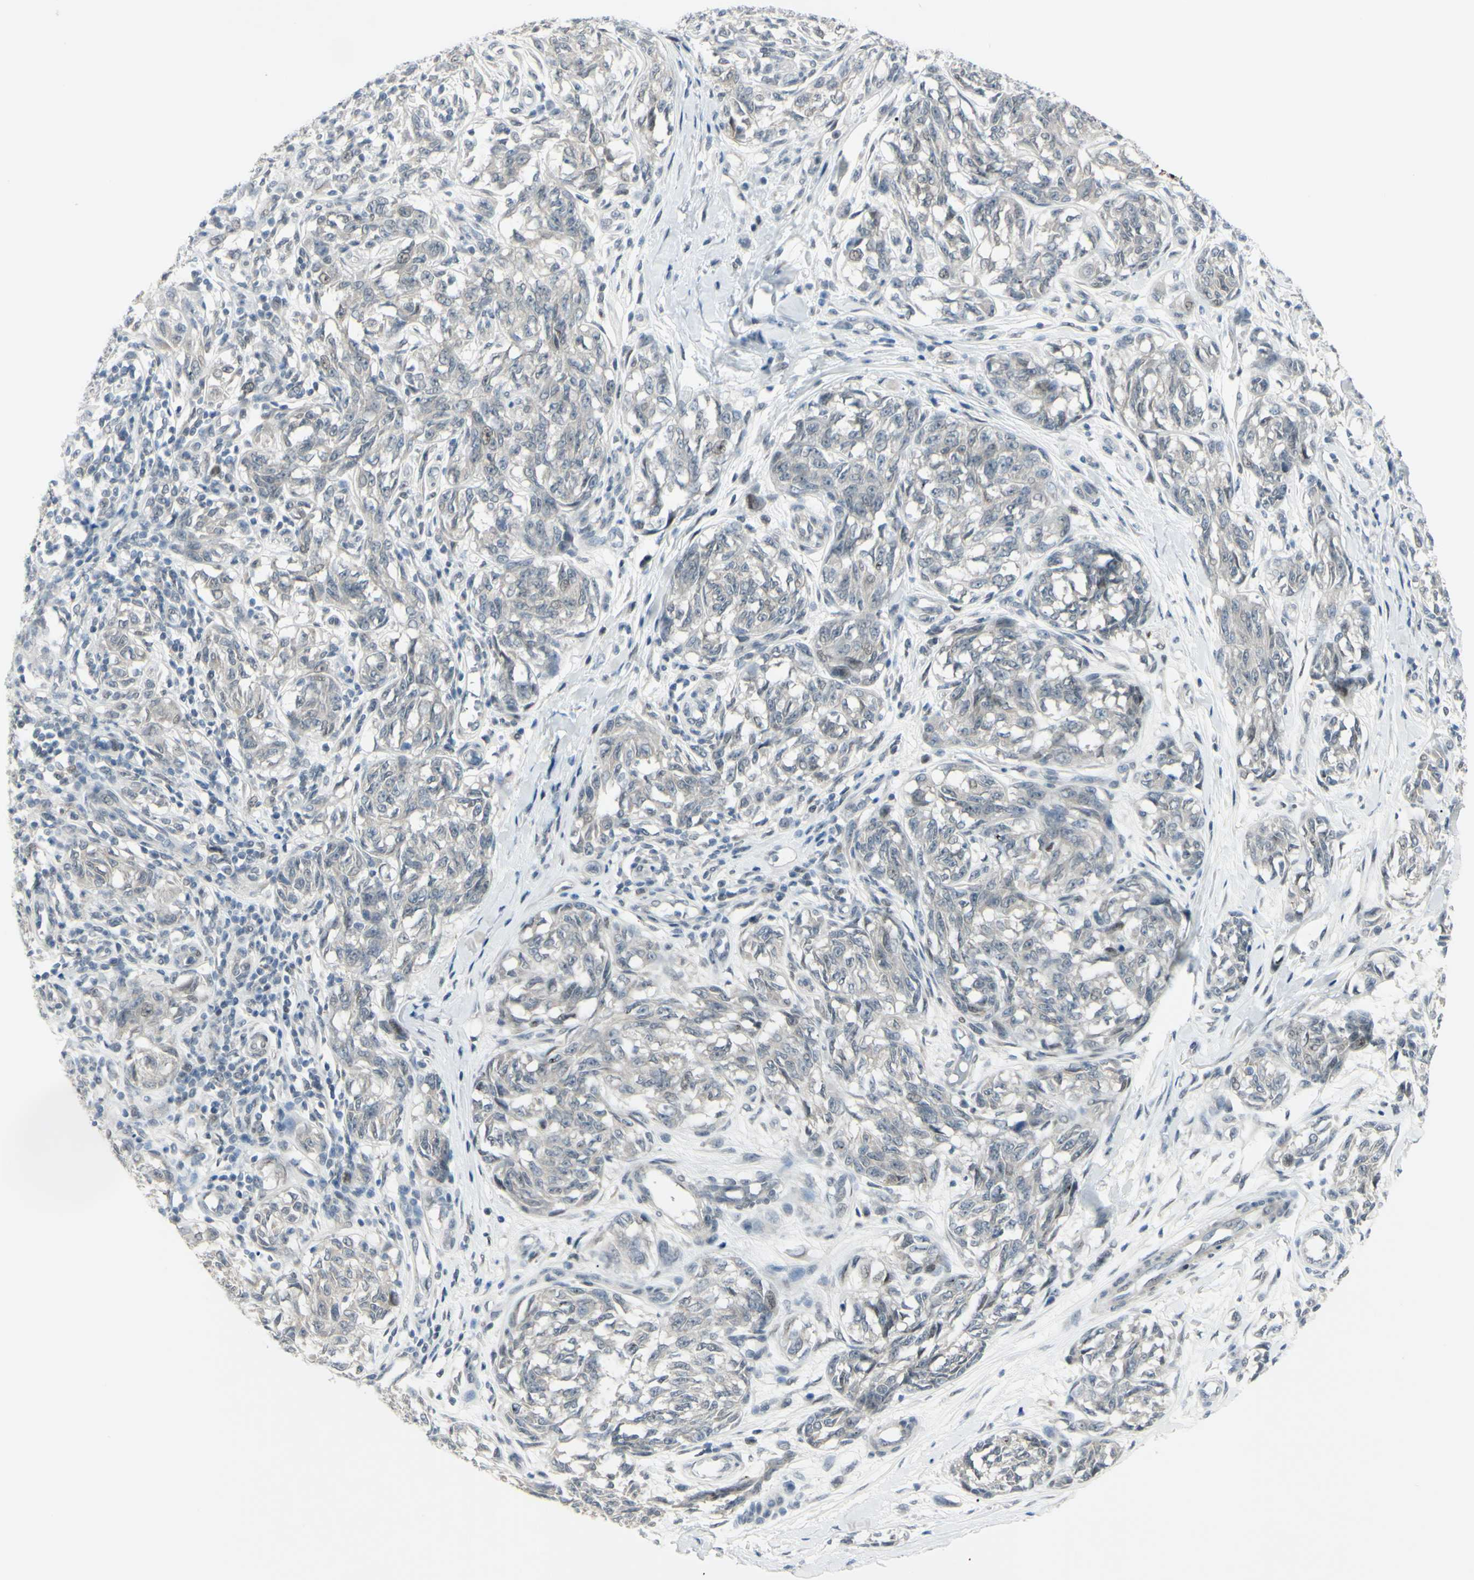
{"staining": {"intensity": "negative", "quantity": "none", "location": "none"}, "tissue": "melanoma", "cell_type": "Tumor cells", "image_type": "cancer", "snomed": [{"axis": "morphology", "description": "Malignant melanoma, NOS"}, {"axis": "topography", "description": "Skin"}], "caption": "Human melanoma stained for a protein using immunohistochemistry displays no expression in tumor cells.", "gene": "ETNK1", "patient": {"sex": "female", "age": 64}}